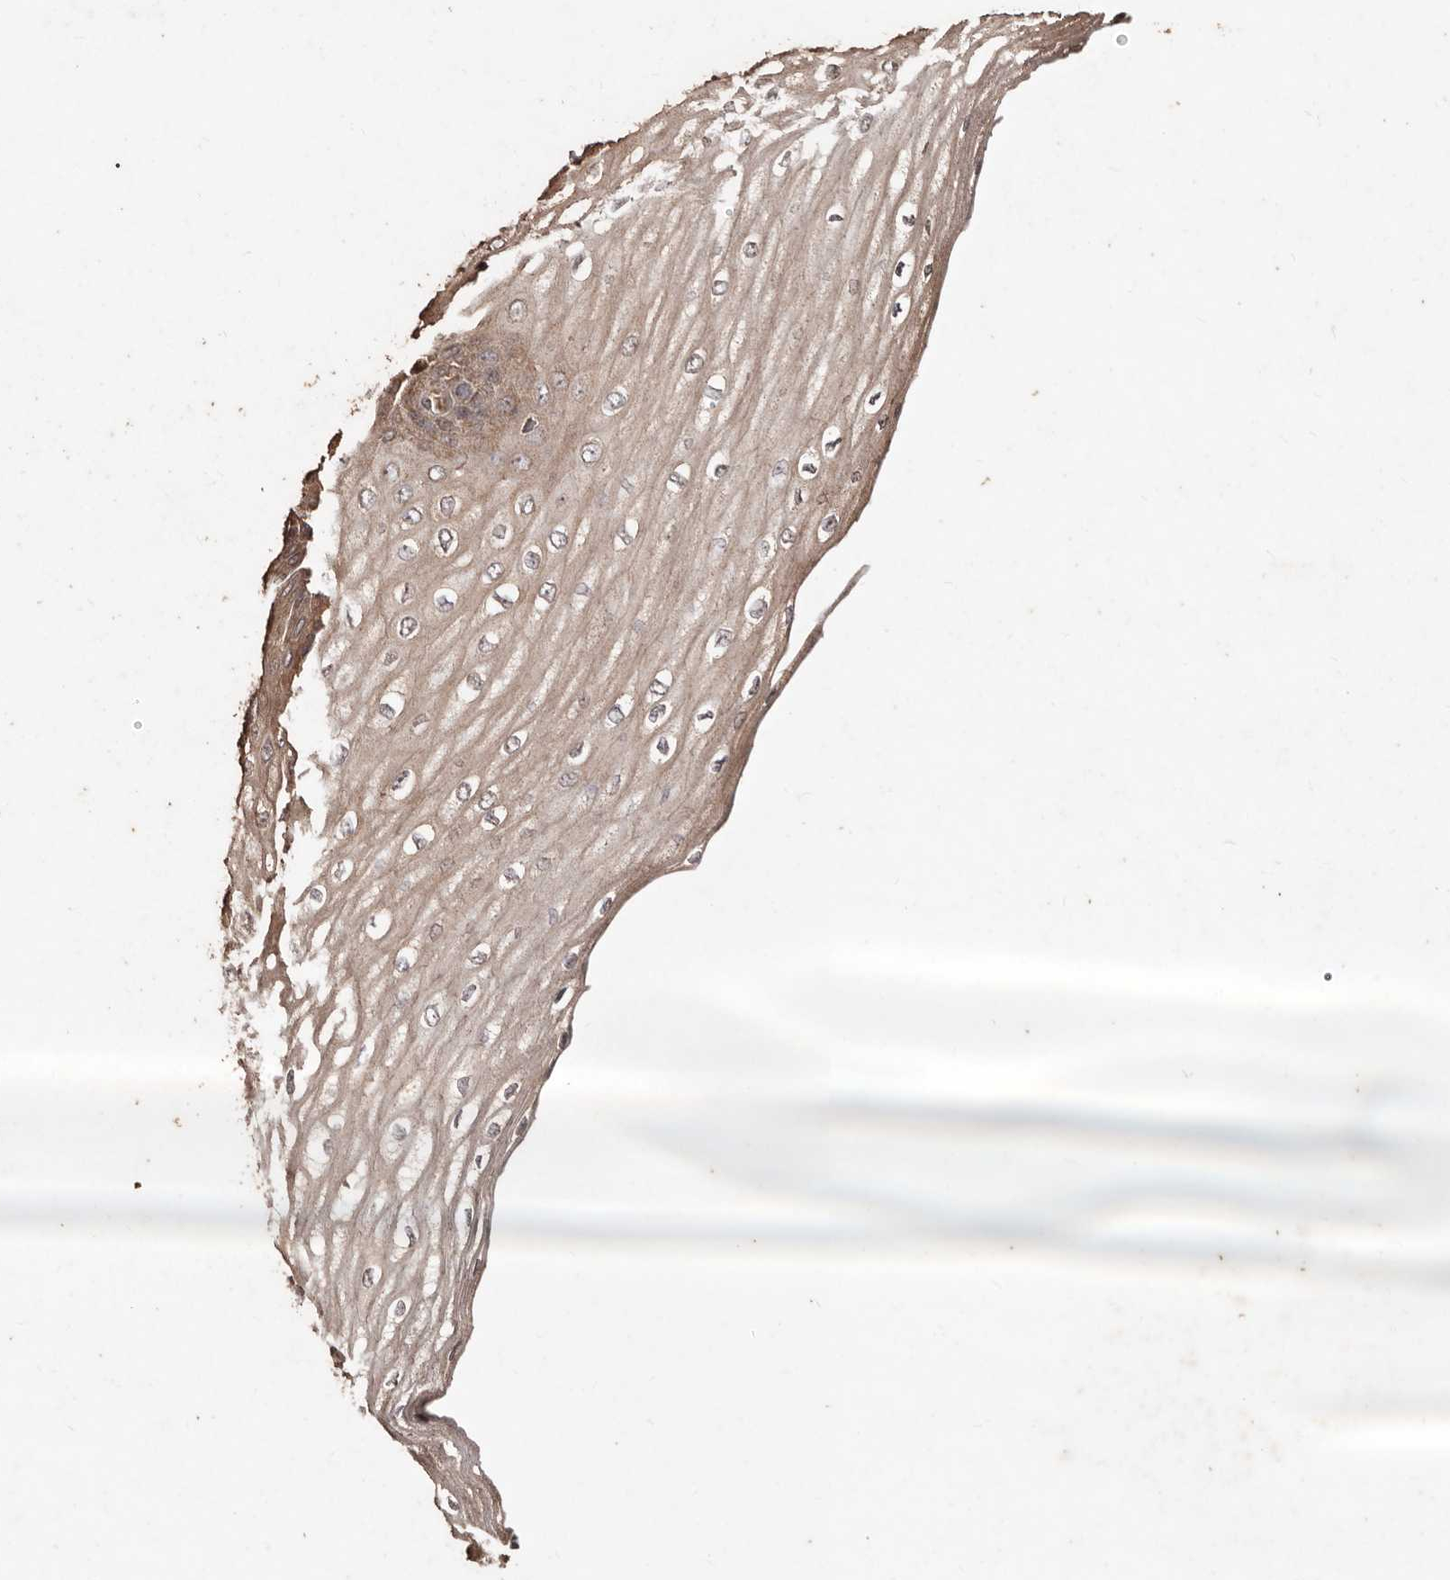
{"staining": {"intensity": "weak", "quantity": ">75%", "location": "cytoplasmic/membranous"}, "tissue": "esophagus", "cell_type": "Squamous epithelial cells", "image_type": "normal", "snomed": [{"axis": "morphology", "description": "Normal tissue, NOS"}, {"axis": "topography", "description": "Esophagus"}], "caption": "Squamous epithelial cells demonstrate low levels of weak cytoplasmic/membranous staining in about >75% of cells in unremarkable human esophagus. (brown staining indicates protein expression, while blue staining denotes nuclei).", "gene": "FARS2", "patient": {"sex": "male", "age": 60}}